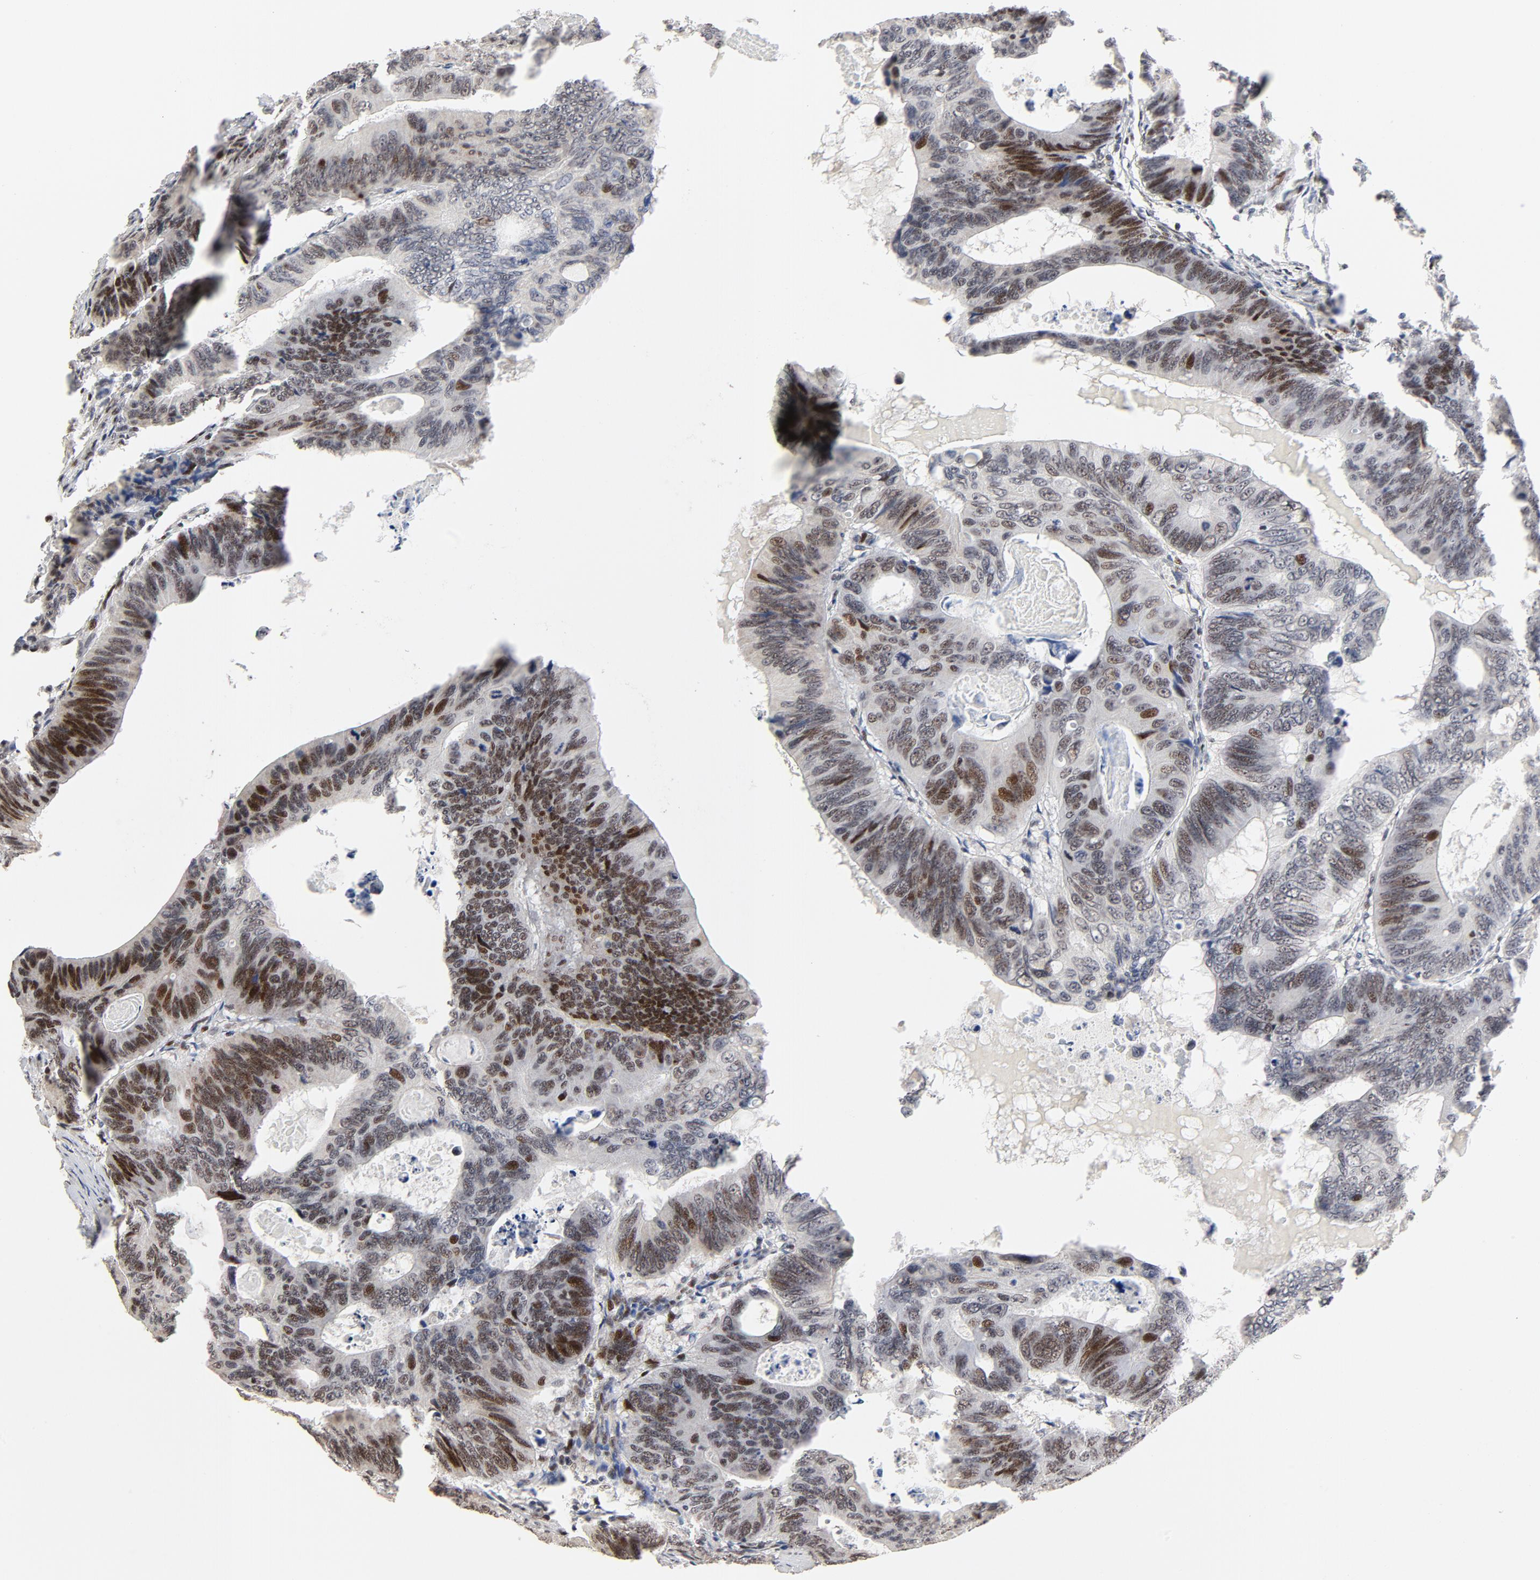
{"staining": {"intensity": "moderate", "quantity": ">75%", "location": "nuclear"}, "tissue": "colorectal cancer", "cell_type": "Tumor cells", "image_type": "cancer", "snomed": [{"axis": "morphology", "description": "Adenocarcinoma, NOS"}, {"axis": "topography", "description": "Colon"}], "caption": "A histopathology image of human colorectal cancer stained for a protein demonstrates moderate nuclear brown staining in tumor cells.", "gene": "GTF2I", "patient": {"sex": "female", "age": 55}}